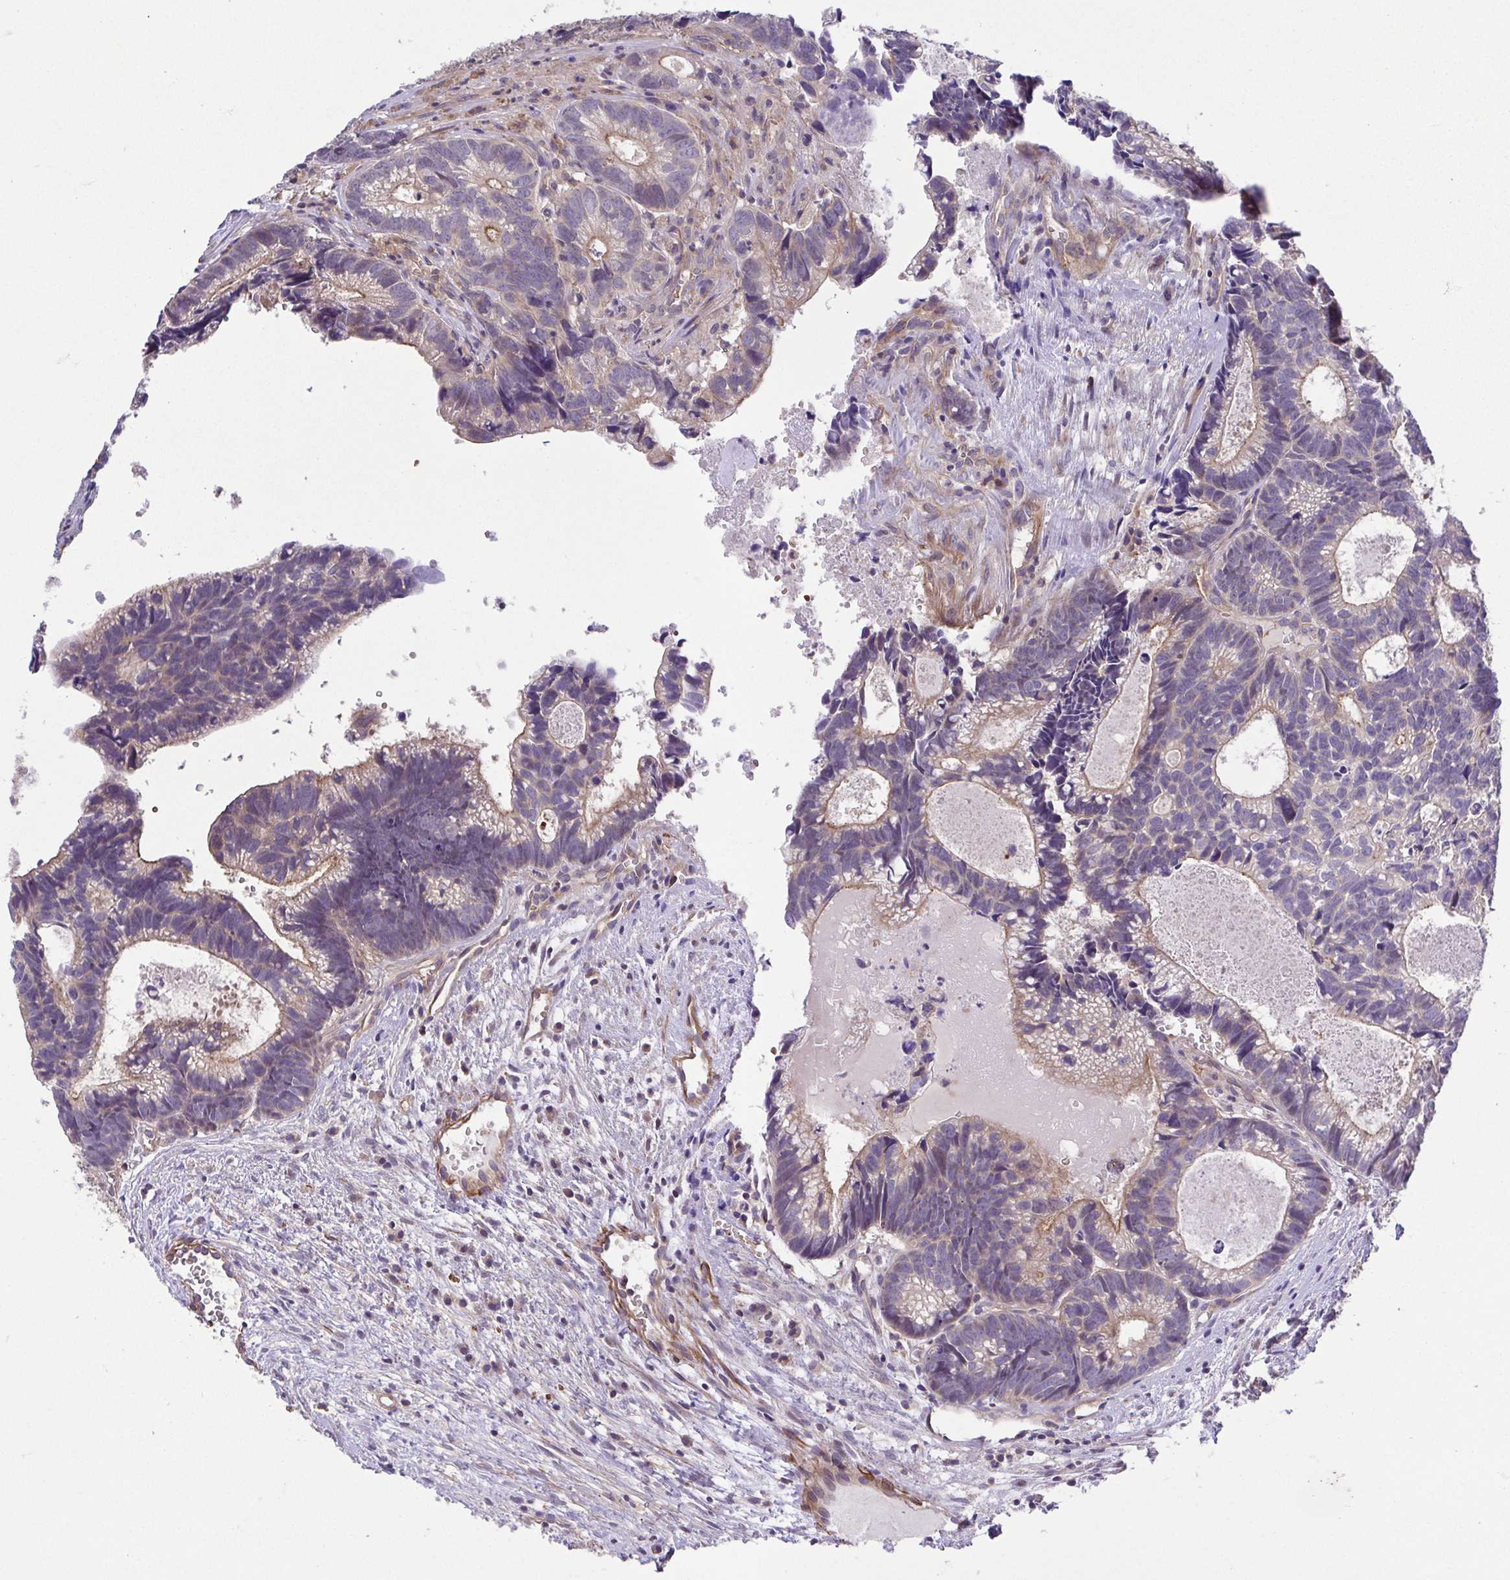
{"staining": {"intensity": "moderate", "quantity": "25%-75%", "location": "cytoplasmic/membranous"}, "tissue": "head and neck cancer", "cell_type": "Tumor cells", "image_type": "cancer", "snomed": [{"axis": "morphology", "description": "Adenocarcinoma, NOS"}, {"axis": "topography", "description": "Head-Neck"}], "caption": "High-magnification brightfield microscopy of head and neck cancer (adenocarcinoma) stained with DAB (3,3'-diaminobenzidine) (brown) and counterstained with hematoxylin (blue). tumor cells exhibit moderate cytoplasmic/membranous expression is present in about25%-75% of cells.", "gene": "IDE", "patient": {"sex": "male", "age": 62}}